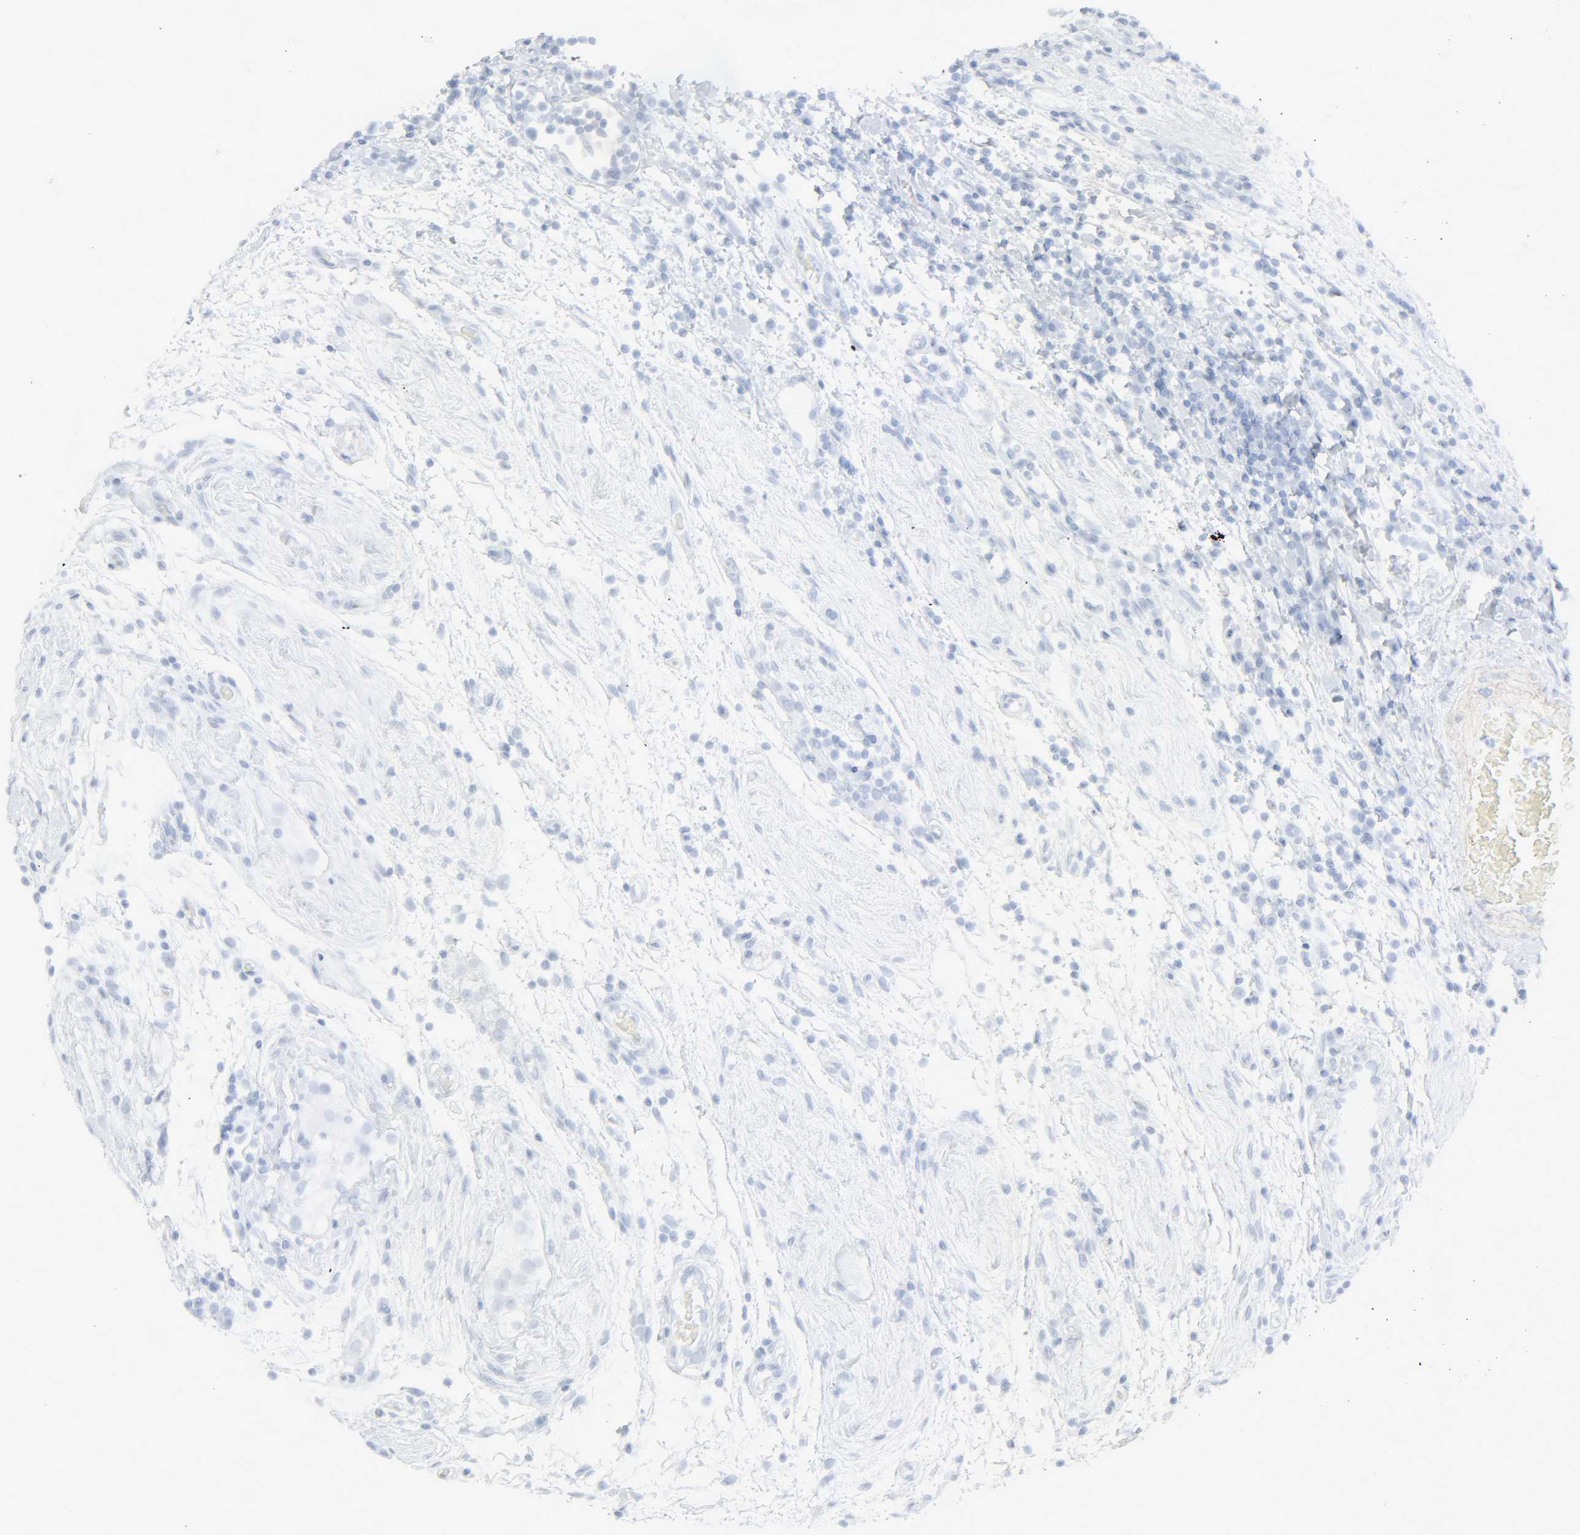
{"staining": {"intensity": "negative", "quantity": "none", "location": "none"}, "tissue": "testis cancer", "cell_type": "Tumor cells", "image_type": "cancer", "snomed": [{"axis": "morphology", "description": "Seminoma, NOS"}, {"axis": "topography", "description": "Testis"}], "caption": "IHC of human testis cancer (seminoma) demonstrates no positivity in tumor cells.", "gene": "ZBTB16", "patient": {"sex": "male", "age": 43}}